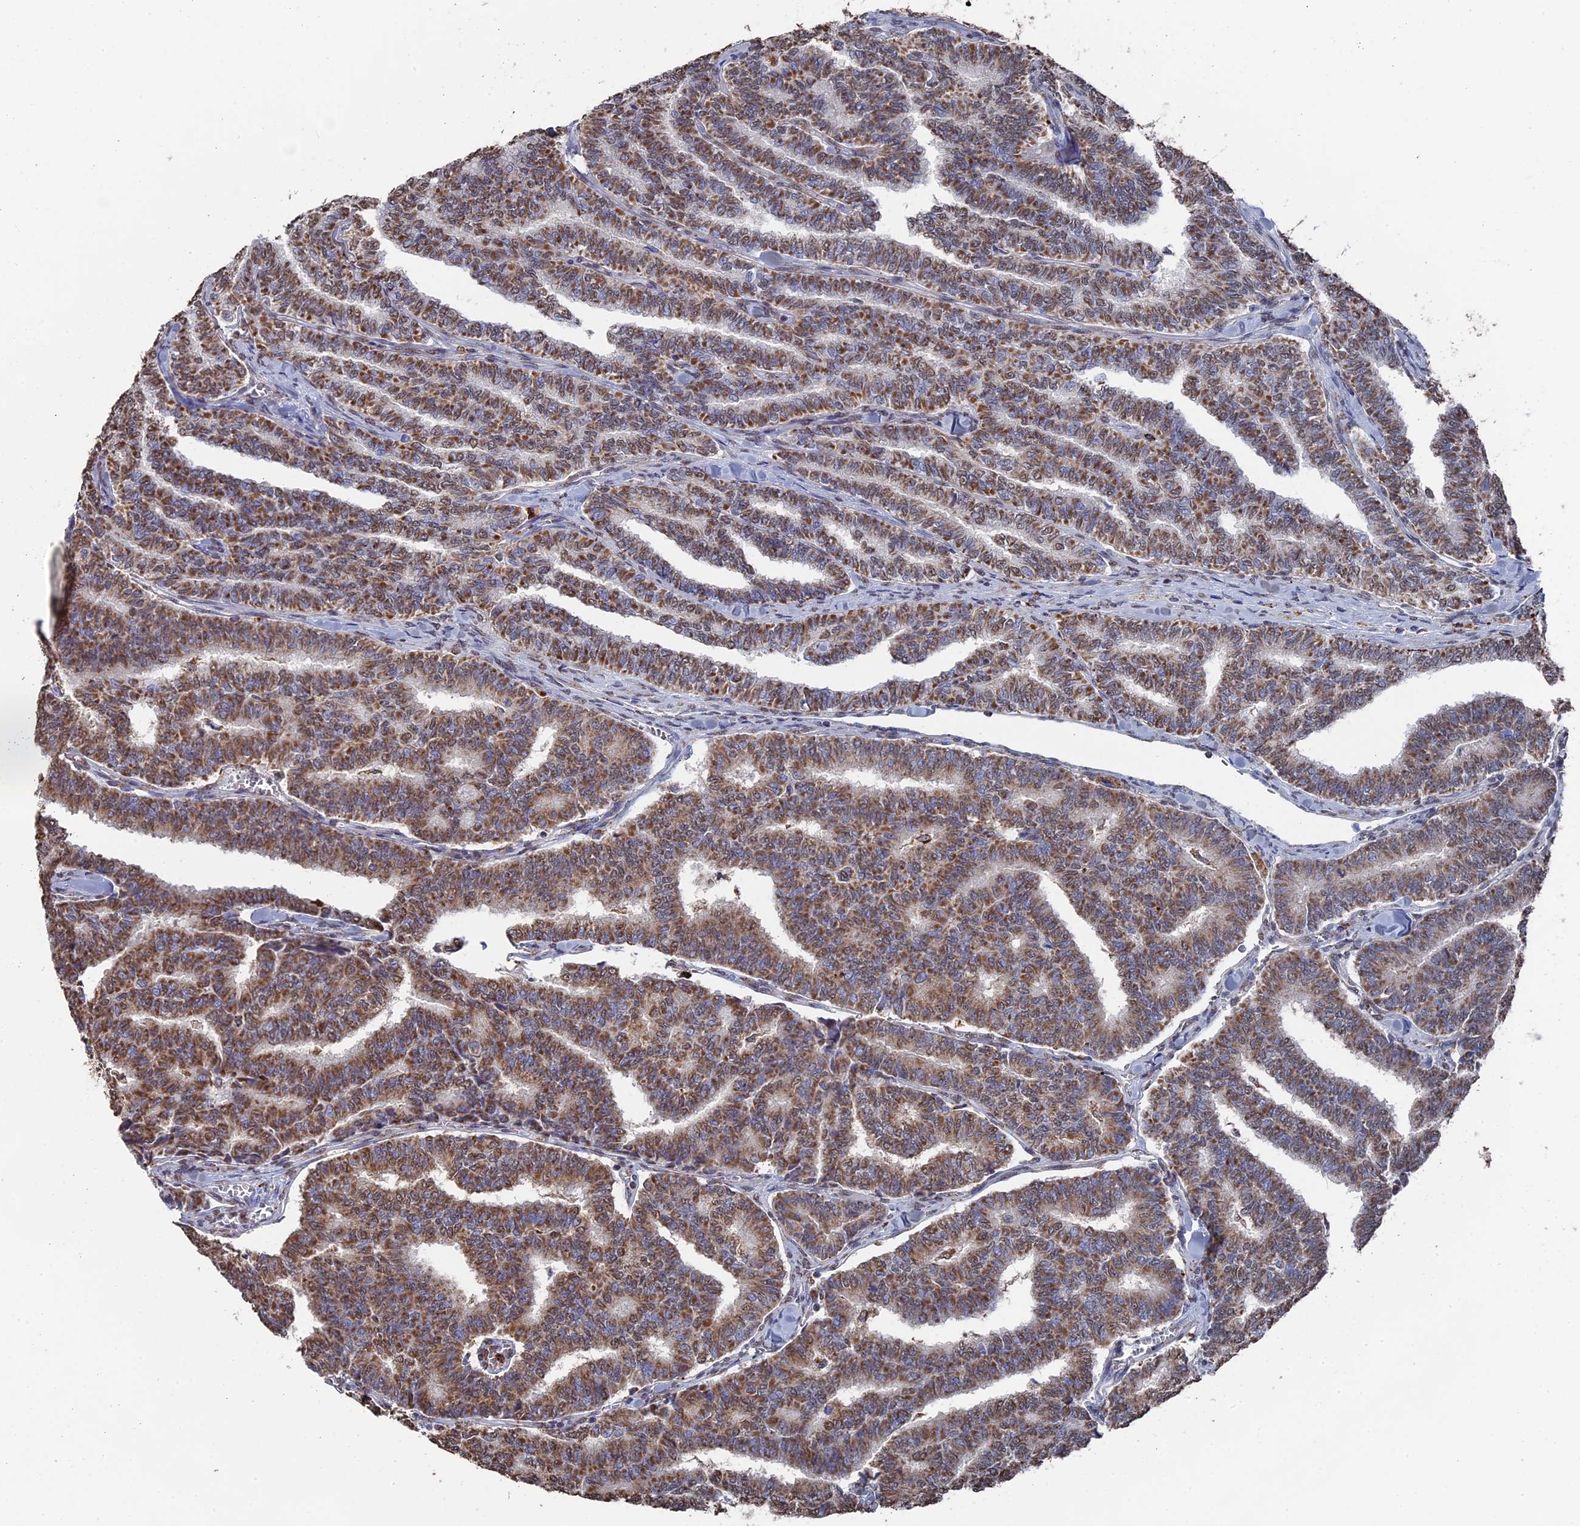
{"staining": {"intensity": "moderate", "quantity": ">75%", "location": "cytoplasmic/membranous"}, "tissue": "thyroid cancer", "cell_type": "Tumor cells", "image_type": "cancer", "snomed": [{"axis": "morphology", "description": "Papillary adenocarcinoma, NOS"}, {"axis": "topography", "description": "Thyroid gland"}], "caption": "The histopathology image displays staining of thyroid cancer (papillary adenocarcinoma), revealing moderate cytoplasmic/membranous protein expression (brown color) within tumor cells.", "gene": "SMG9", "patient": {"sex": "female", "age": 35}}